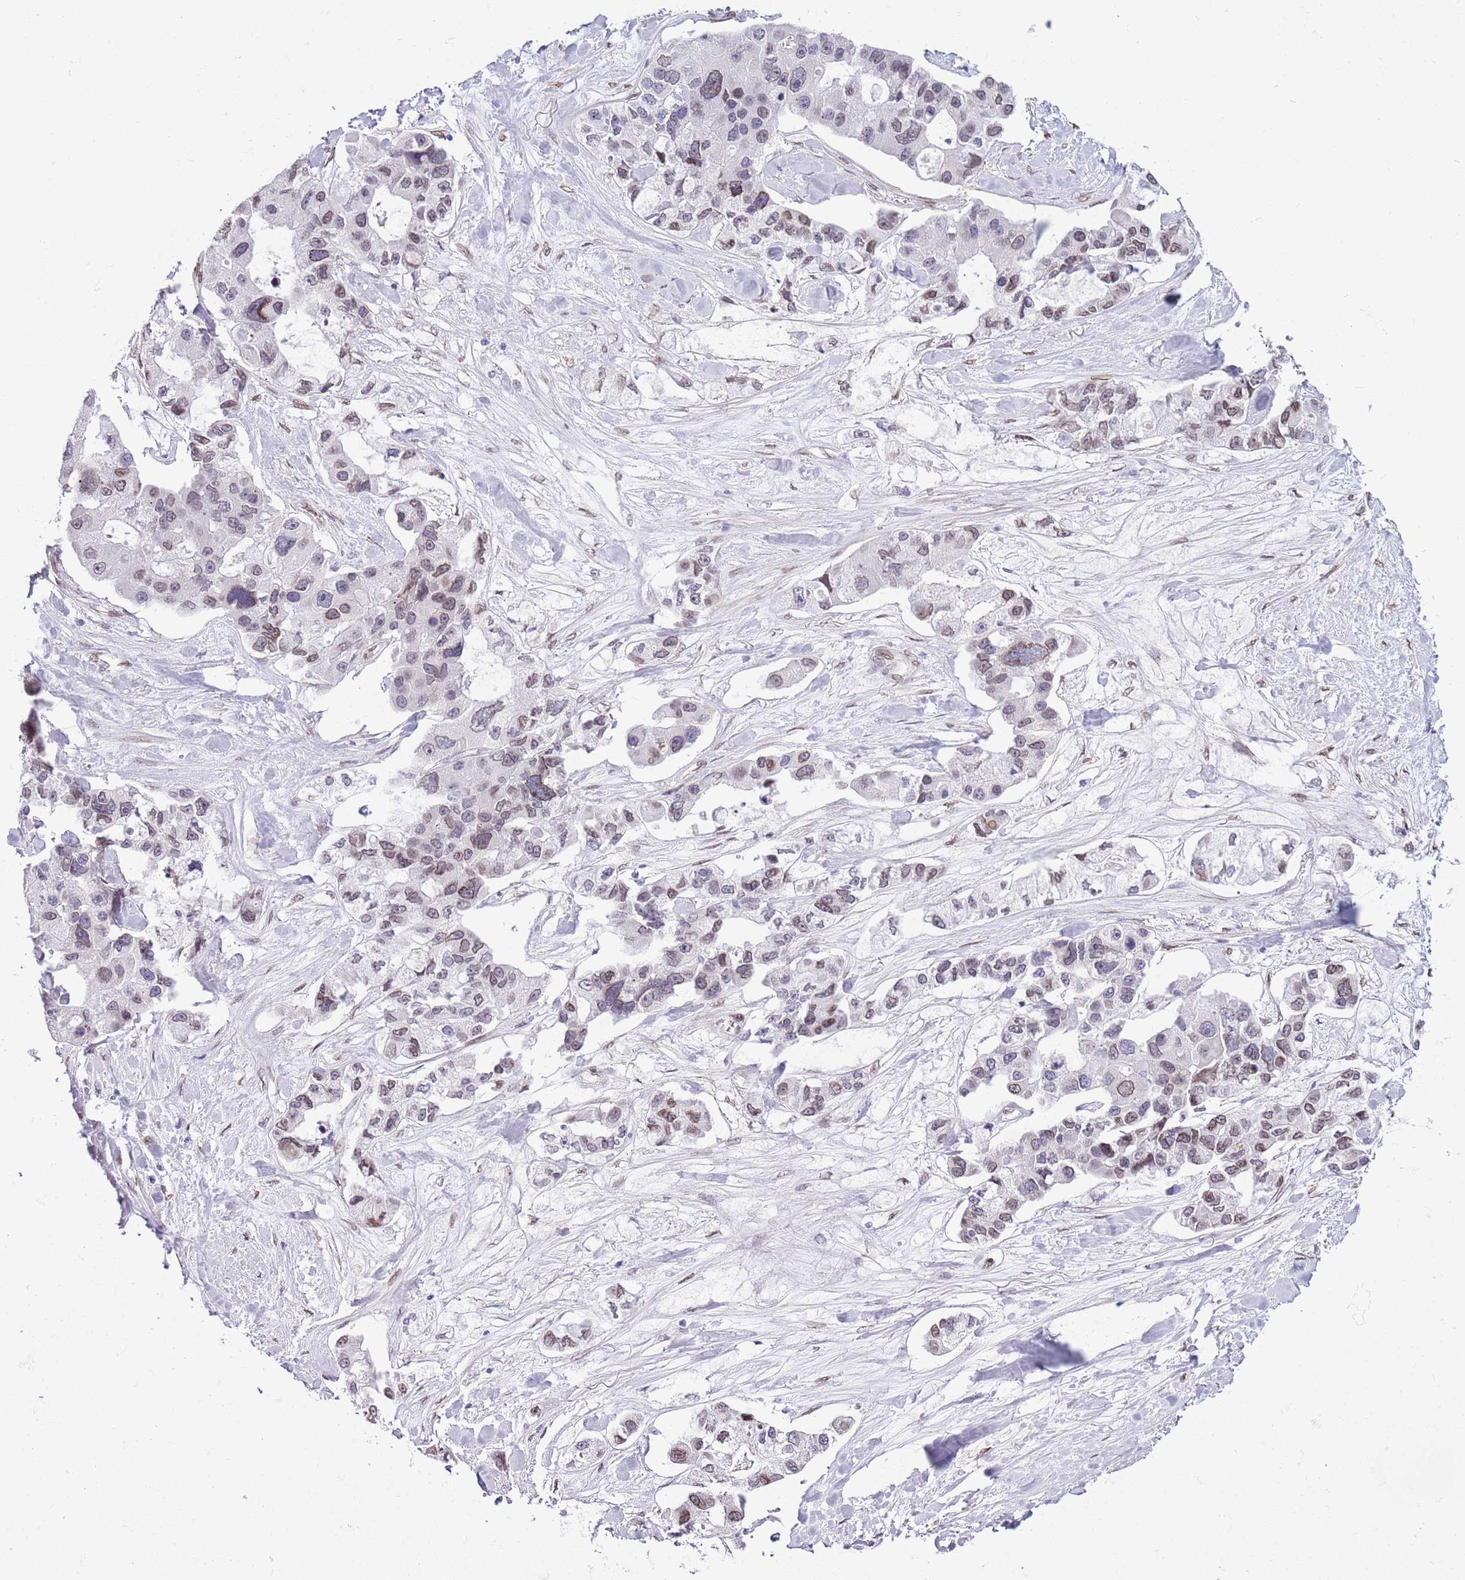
{"staining": {"intensity": "weak", "quantity": "25%-75%", "location": "cytoplasmic/membranous,nuclear"}, "tissue": "lung cancer", "cell_type": "Tumor cells", "image_type": "cancer", "snomed": [{"axis": "morphology", "description": "Adenocarcinoma, NOS"}, {"axis": "topography", "description": "Lung"}], "caption": "Immunohistochemical staining of human adenocarcinoma (lung) reveals low levels of weak cytoplasmic/membranous and nuclear staining in about 25%-75% of tumor cells.", "gene": "ZGLP1", "patient": {"sex": "female", "age": 54}}